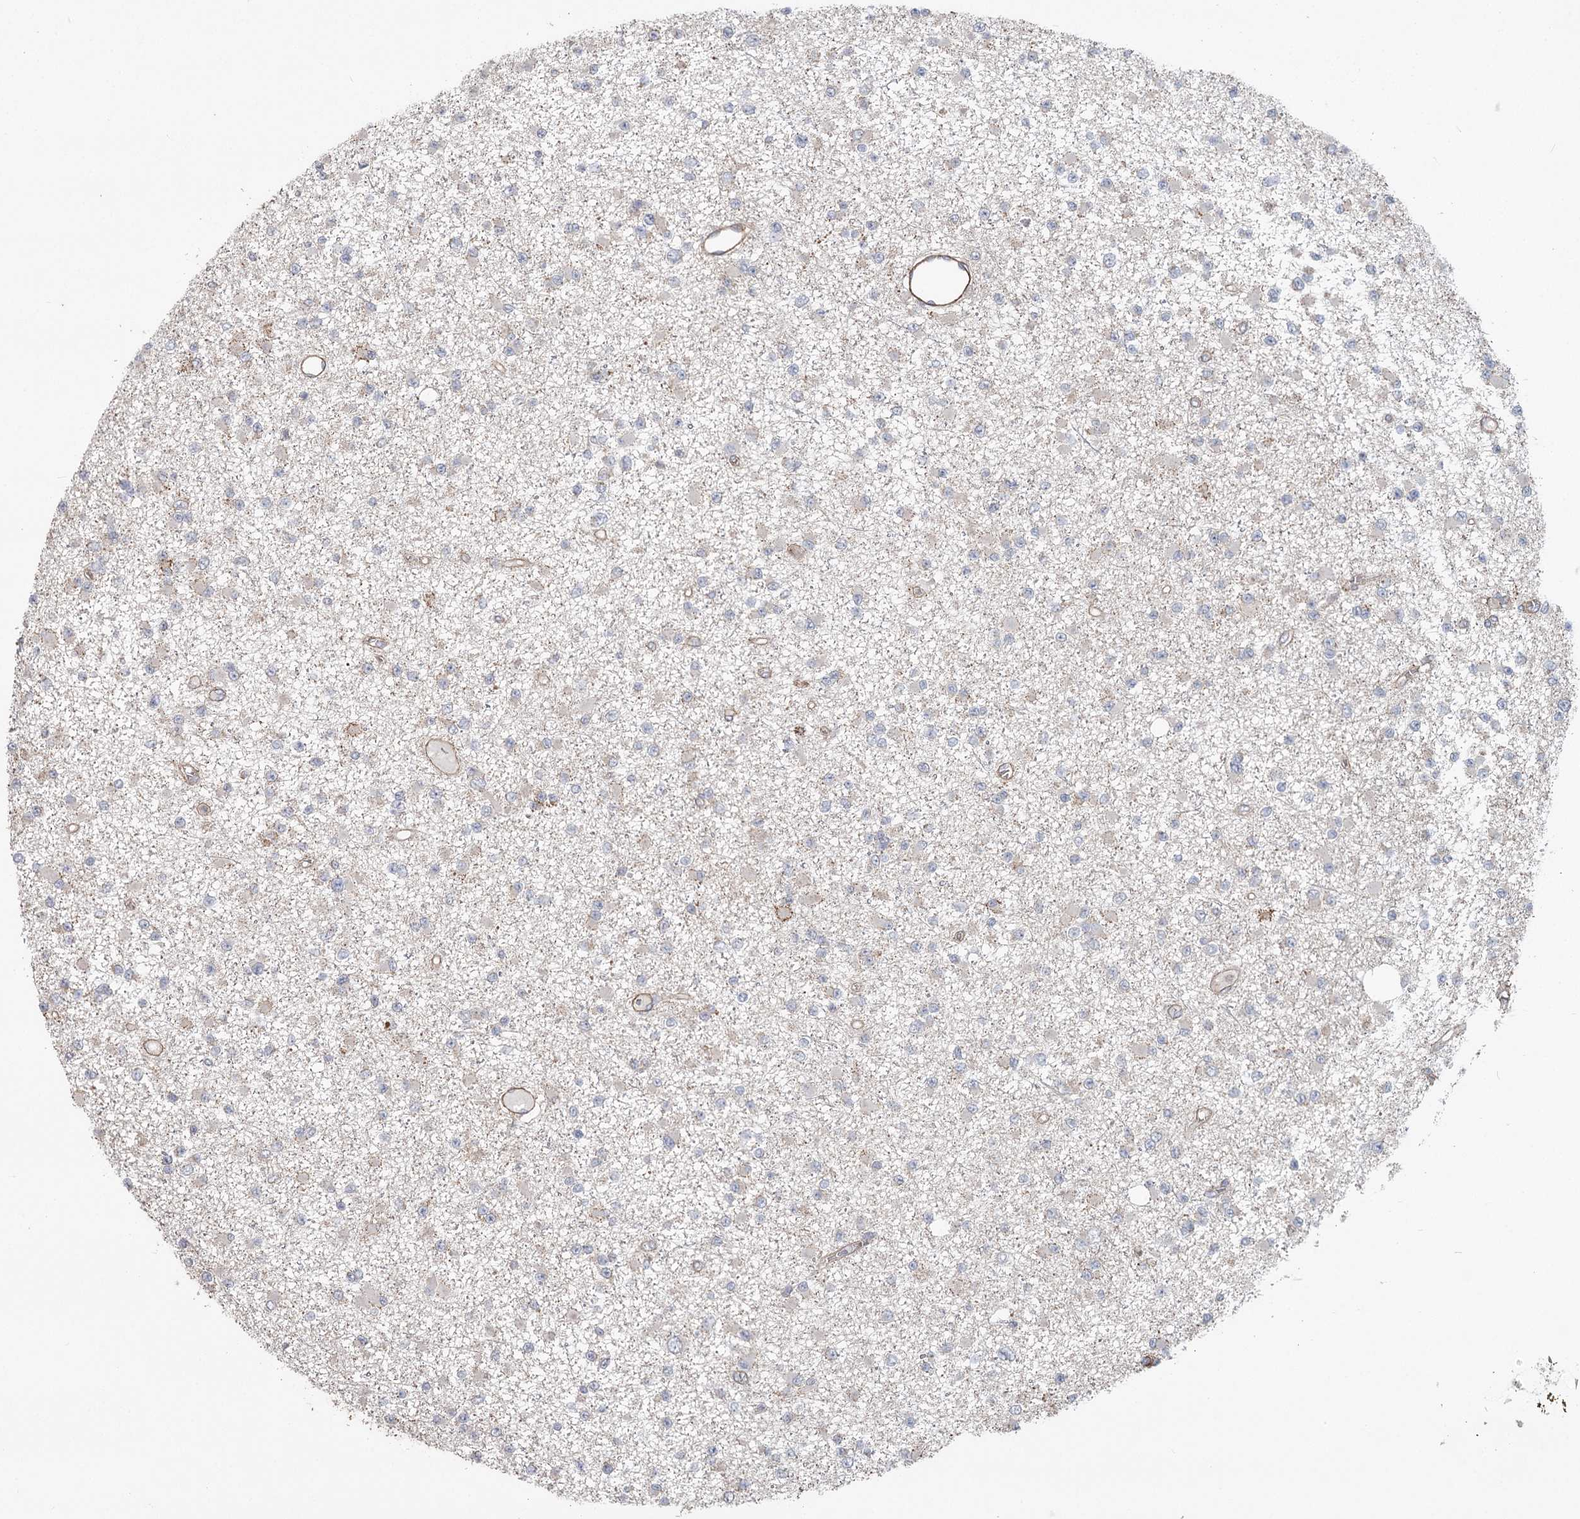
{"staining": {"intensity": "negative", "quantity": "none", "location": "none"}, "tissue": "glioma", "cell_type": "Tumor cells", "image_type": "cancer", "snomed": [{"axis": "morphology", "description": "Glioma, malignant, Low grade"}, {"axis": "topography", "description": "Brain"}], "caption": "Glioma stained for a protein using IHC shows no staining tumor cells.", "gene": "DHRS9", "patient": {"sex": "female", "age": 22}}